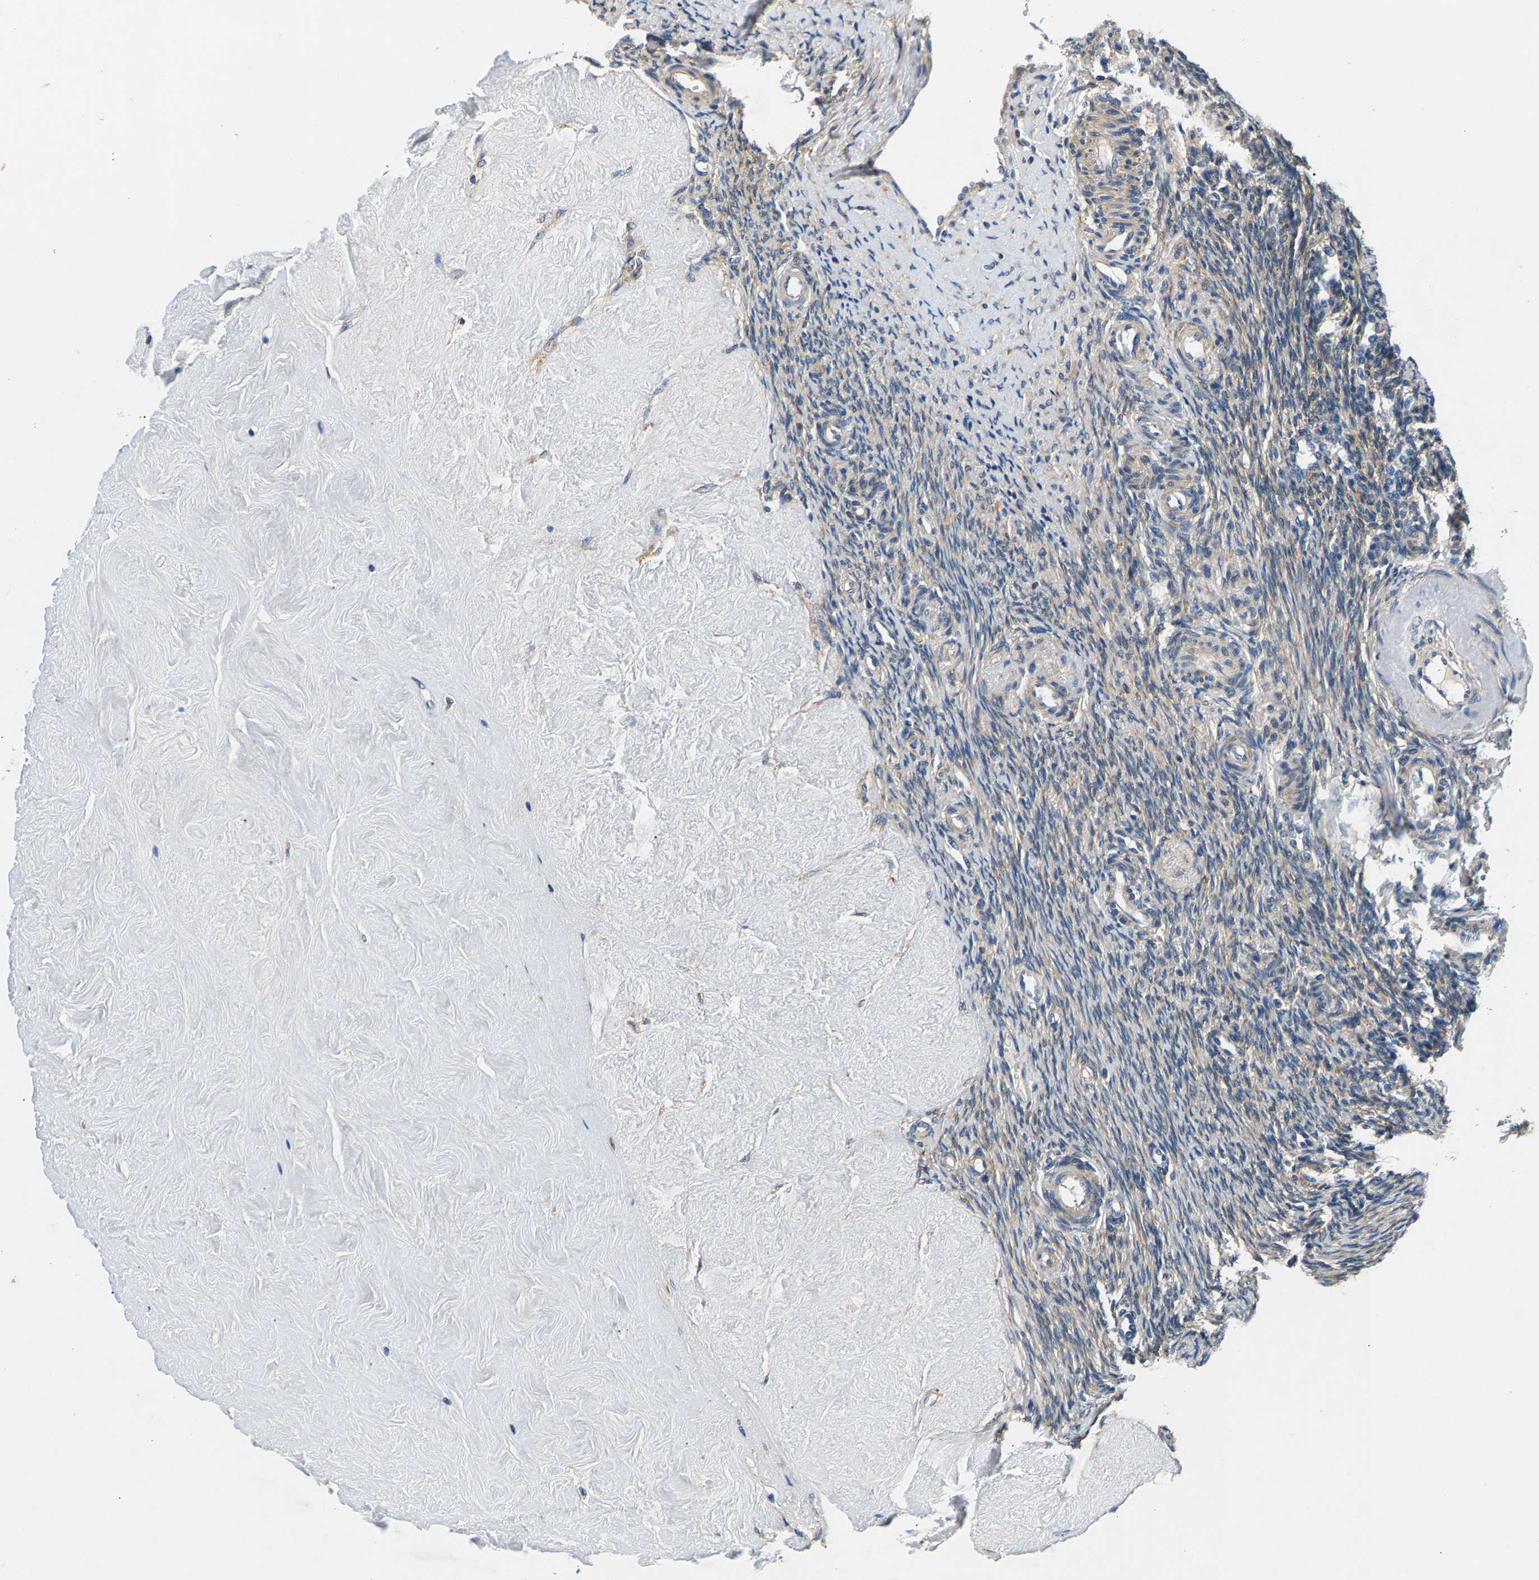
{"staining": {"intensity": "moderate", "quantity": ">75%", "location": "cytoplasmic/membranous"}, "tissue": "ovary", "cell_type": "Follicle cells", "image_type": "normal", "snomed": [{"axis": "morphology", "description": "Normal tissue, NOS"}, {"axis": "topography", "description": "Ovary"}], "caption": "Protein expression analysis of unremarkable ovary displays moderate cytoplasmic/membranous positivity in about >75% of follicle cells.", "gene": "NT5C", "patient": {"sex": "female", "age": 41}}